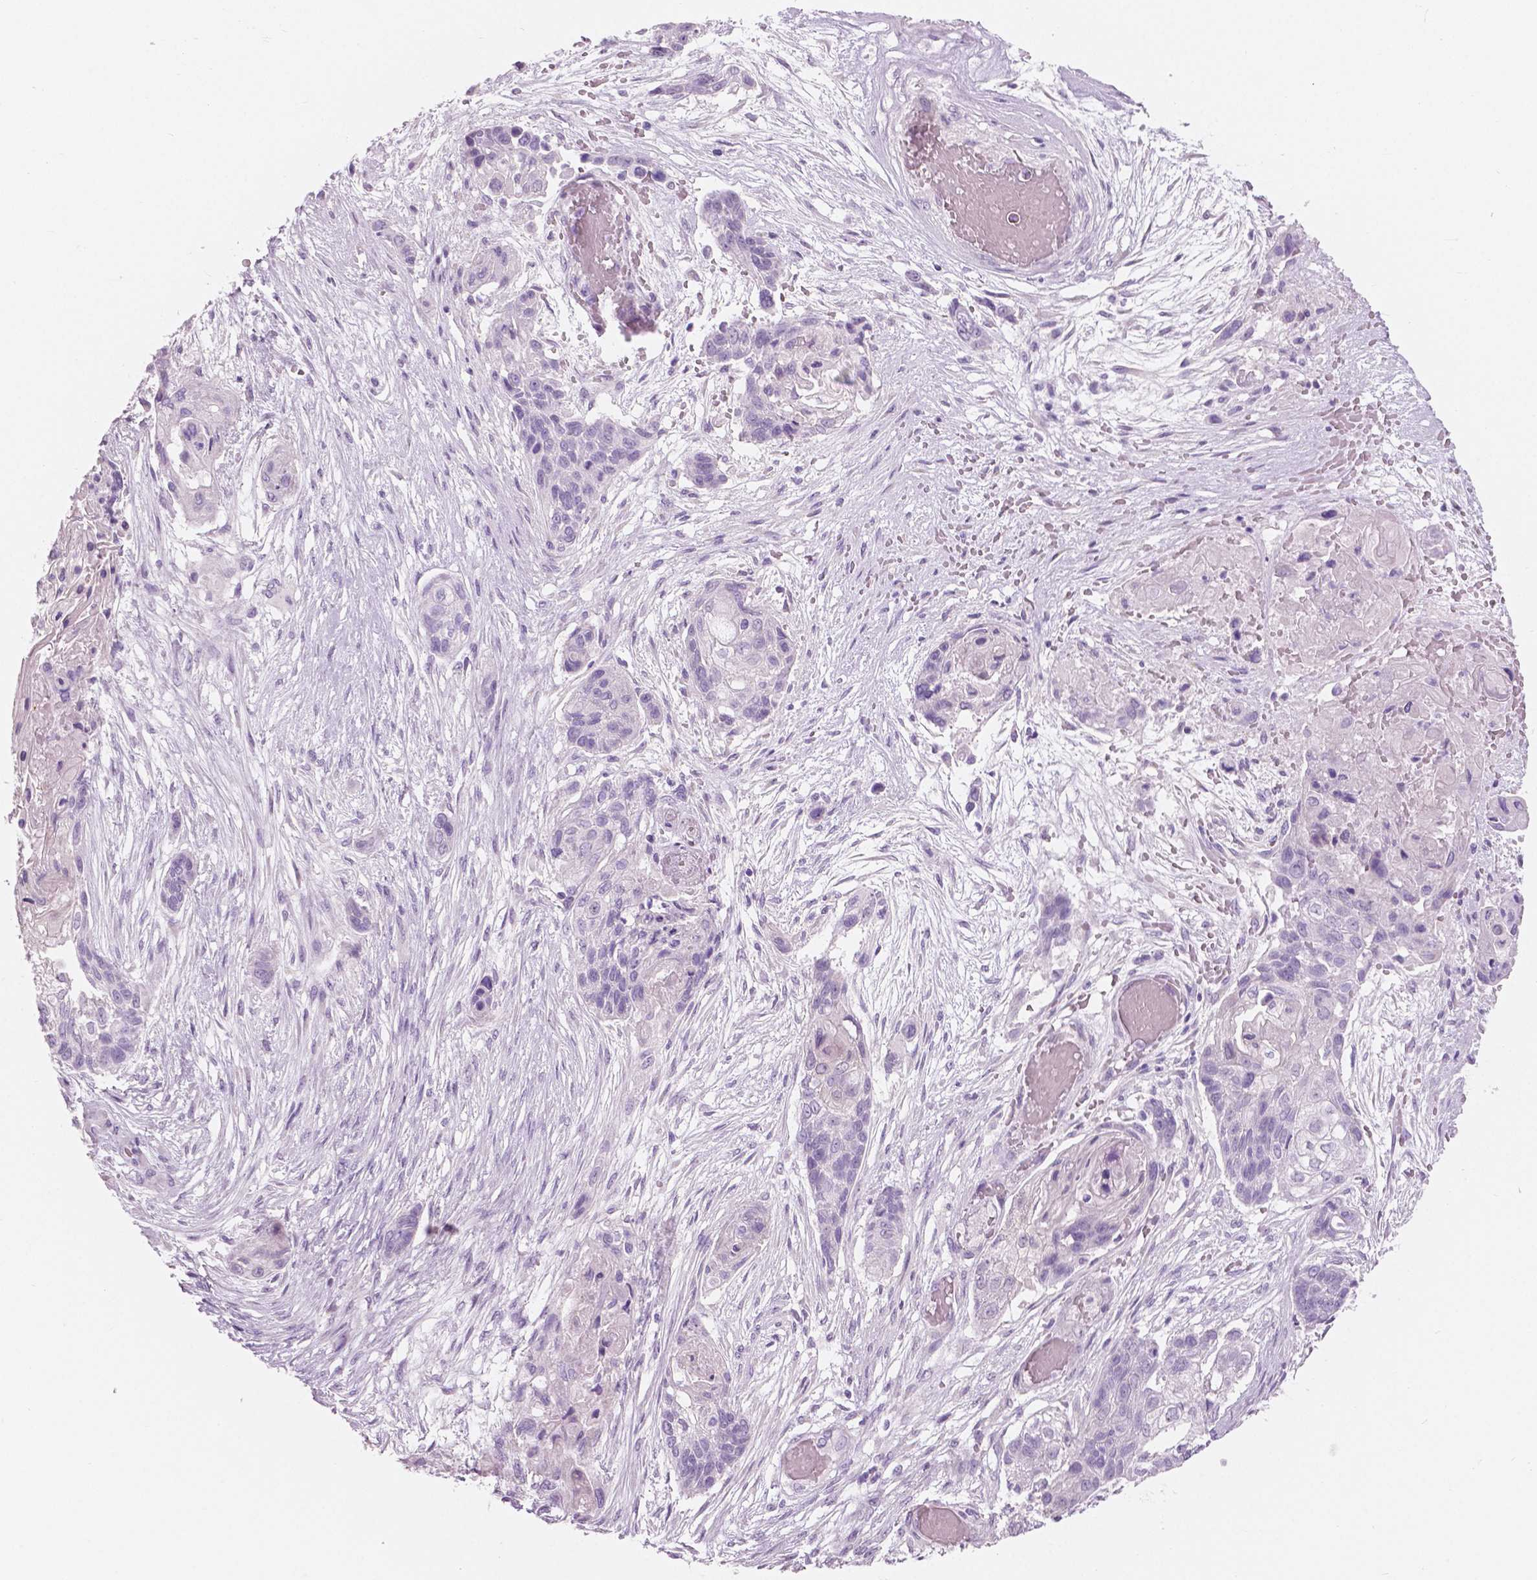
{"staining": {"intensity": "negative", "quantity": "none", "location": "none"}, "tissue": "lung cancer", "cell_type": "Tumor cells", "image_type": "cancer", "snomed": [{"axis": "morphology", "description": "Squamous cell carcinoma, NOS"}, {"axis": "topography", "description": "Lung"}], "caption": "There is no significant expression in tumor cells of lung cancer.", "gene": "A4GNT", "patient": {"sex": "male", "age": 69}}